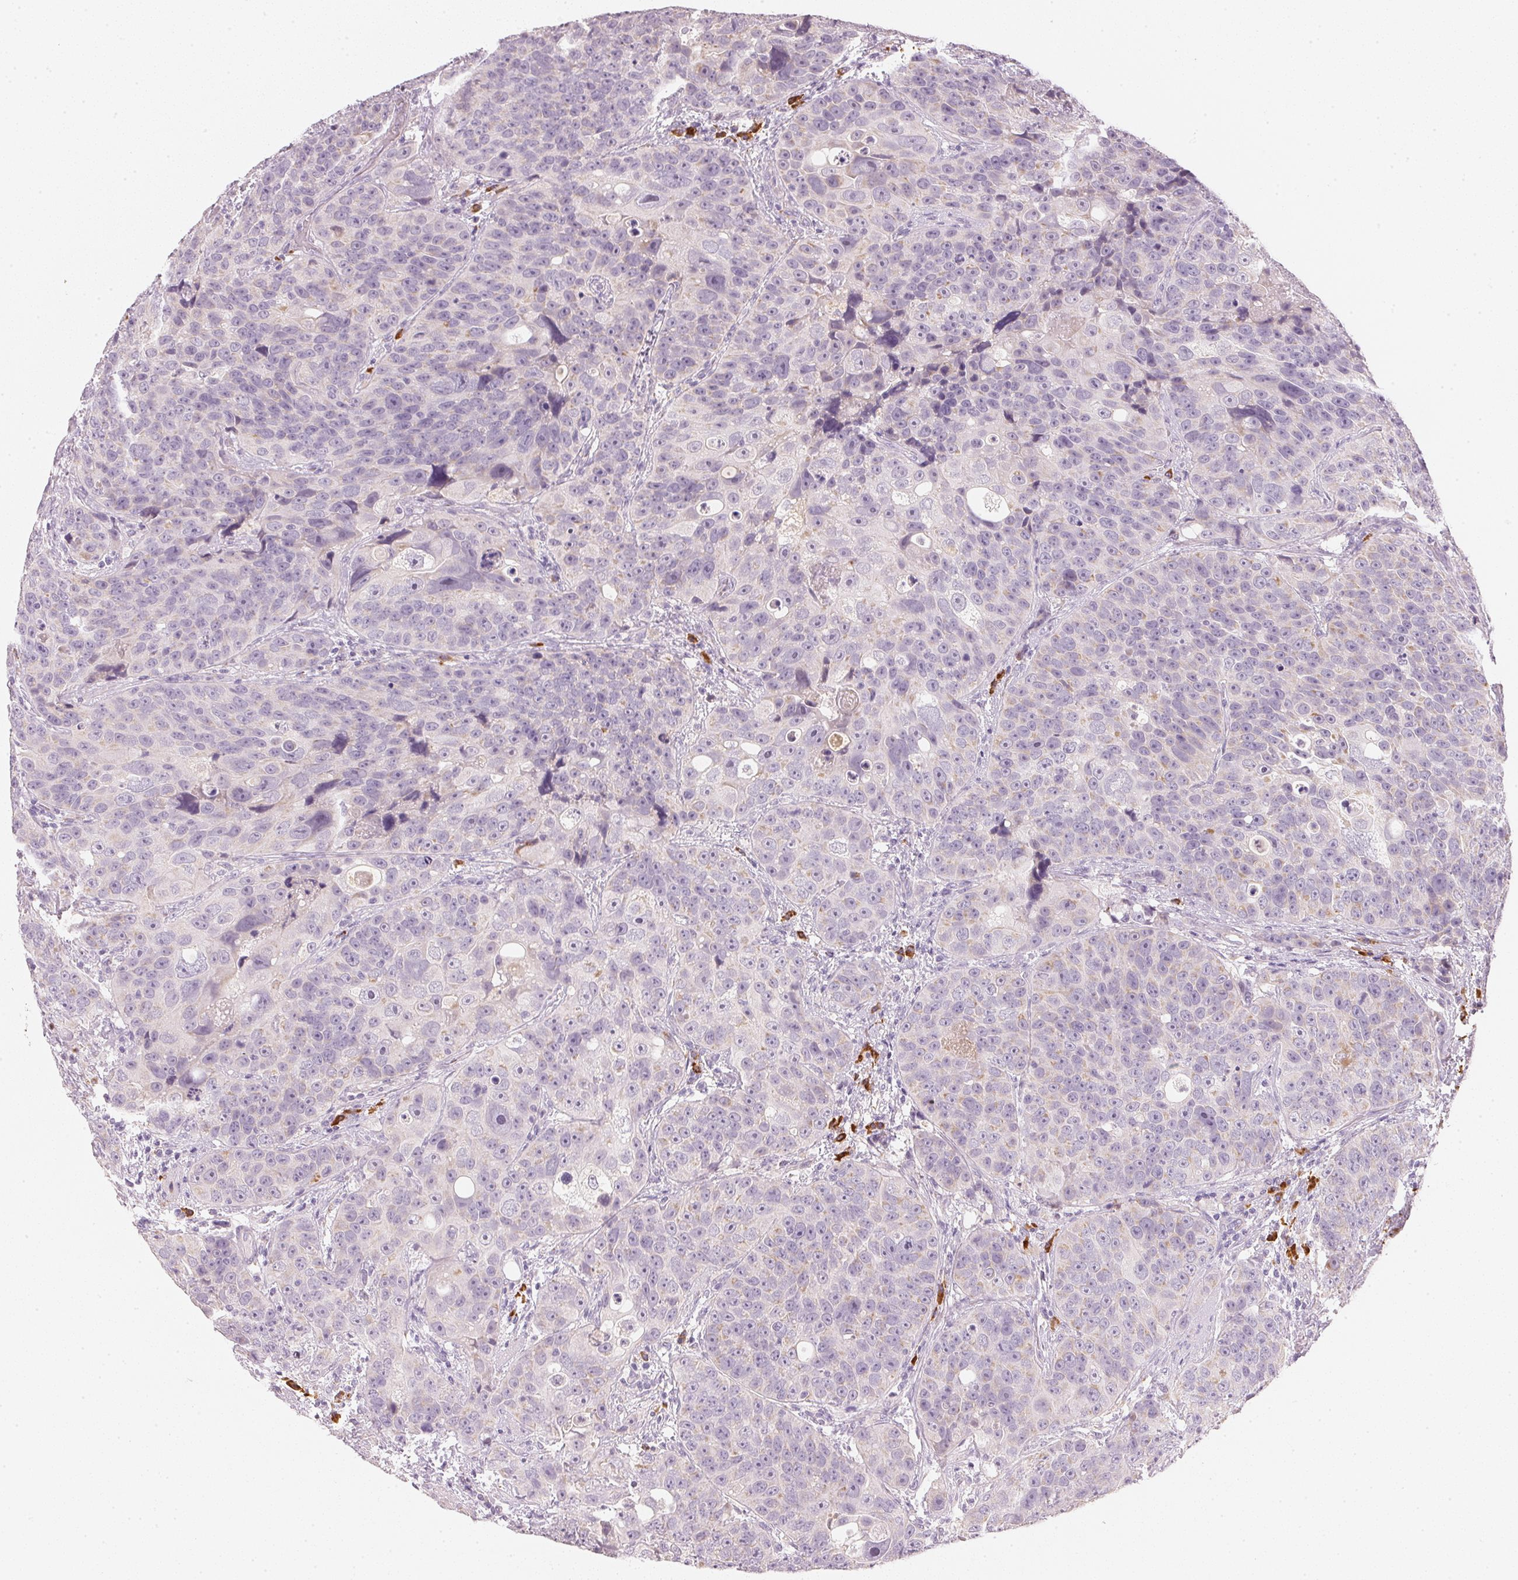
{"staining": {"intensity": "negative", "quantity": "none", "location": "none"}, "tissue": "urothelial cancer", "cell_type": "Tumor cells", "image_type": "cancer", "snomed": [{"axis": "morphology", "description": "Urothelial carcinoma, NOS"}, {"axis": "topography", "description": "Urinary bladder"}], "caption": "DAB (3,3'-diaminobenzidine) immunohistochemical staining of human urothelial cancer demonstrates no significant expression in tumor cells.", "gene": "RMDN2", "patient": {"sex": "male", "age": 52}}